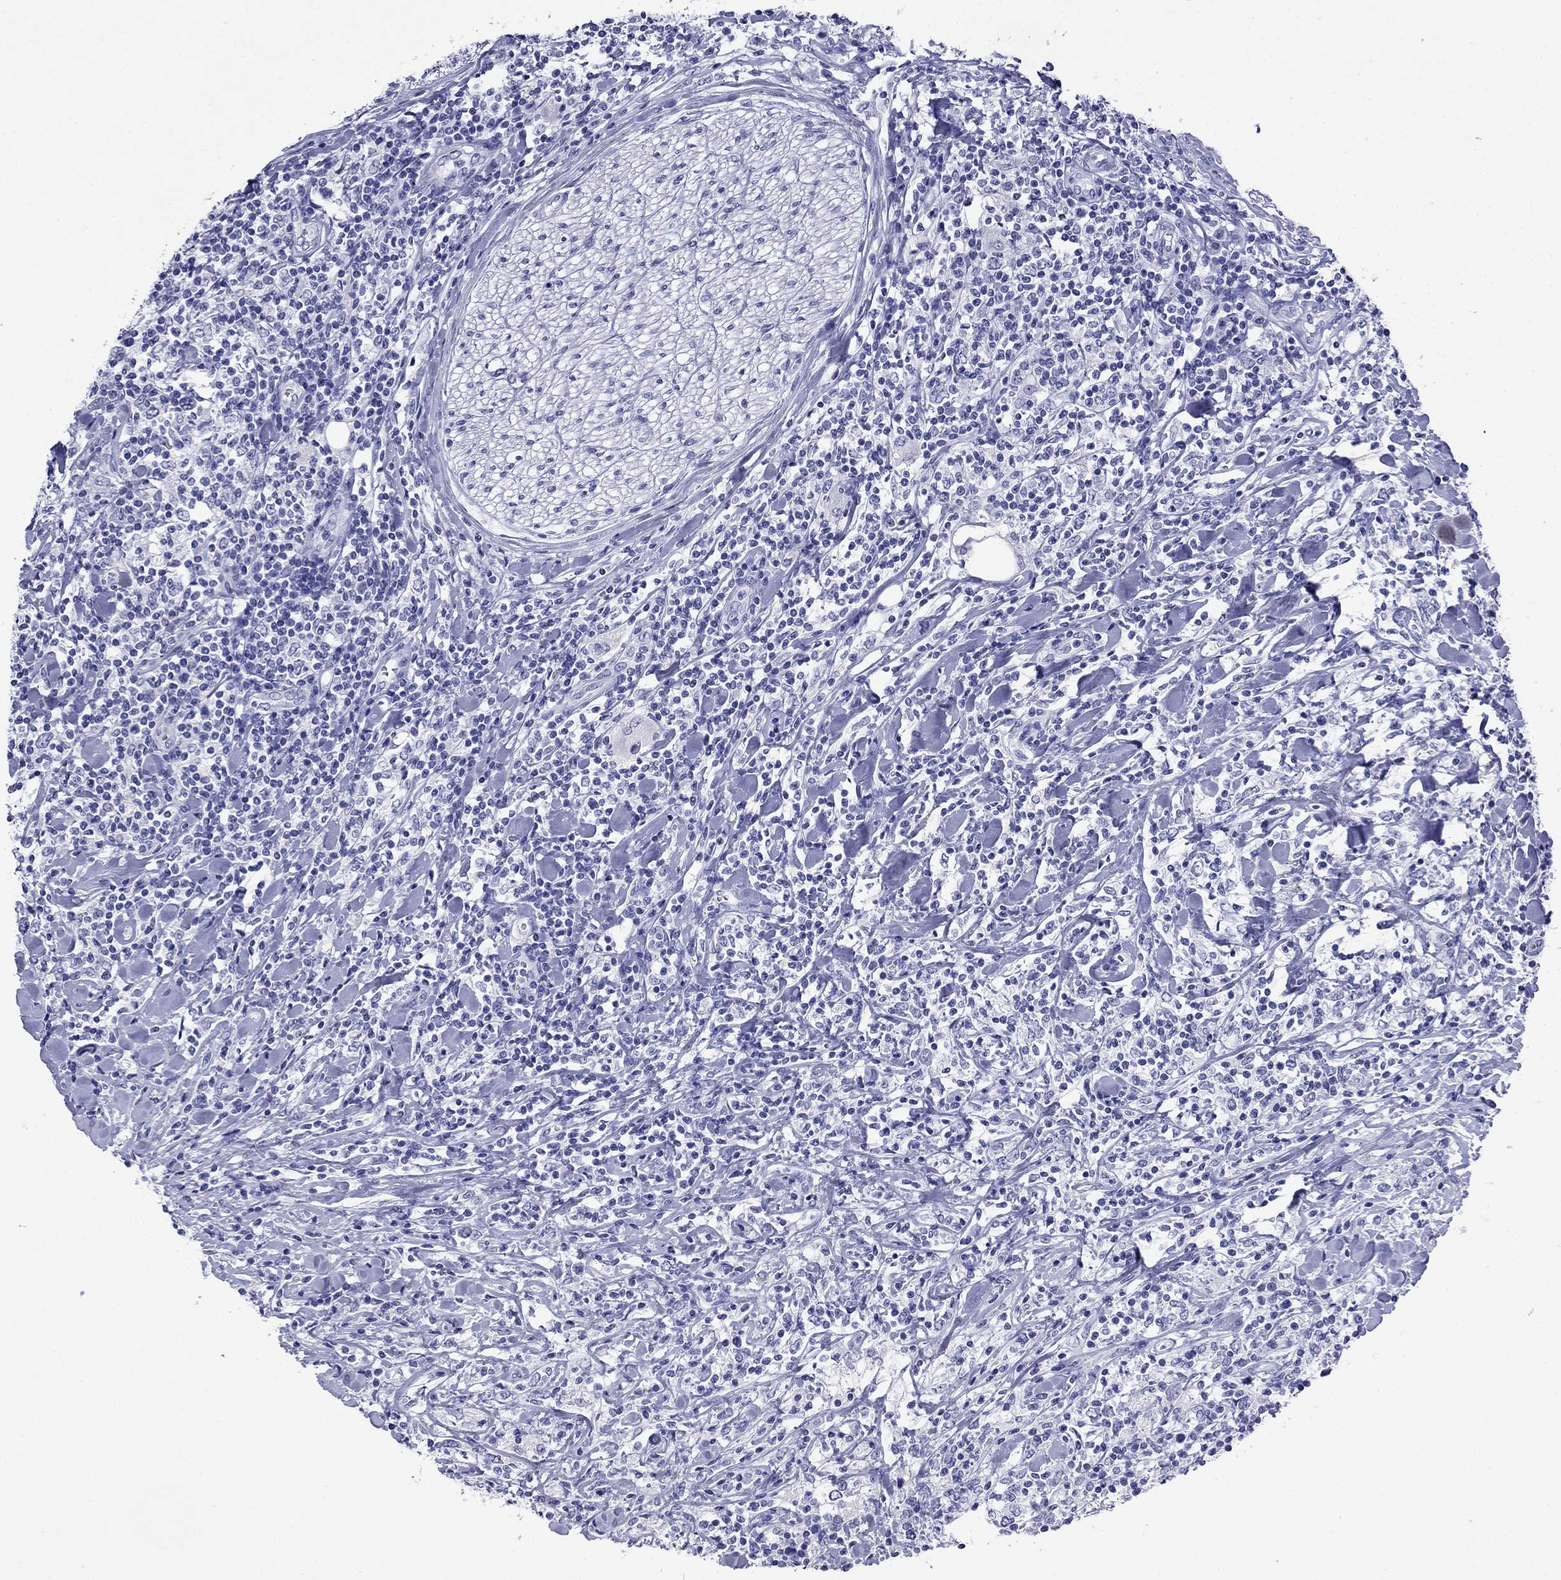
{"staining": {"intensity": "negative", "quantity": "none", "location": "none"}, "tissue": "lymphoma", "cell_type": "Tumor cells", "image_type": "cancer", "snomed": [{"axis": "morphology", "description": "Malignant lymphoma, non-Hodgkin's type, High grade"}, {"axis": "topography", "description": "Lymph node"}], "caption": "This is an immunohistochemistry (IHC) photomicrograph of human lymphoma. There is no staining in tumor cells.", "gene": "FIGLA", "patient": {"sex": "female", "age": 84}}